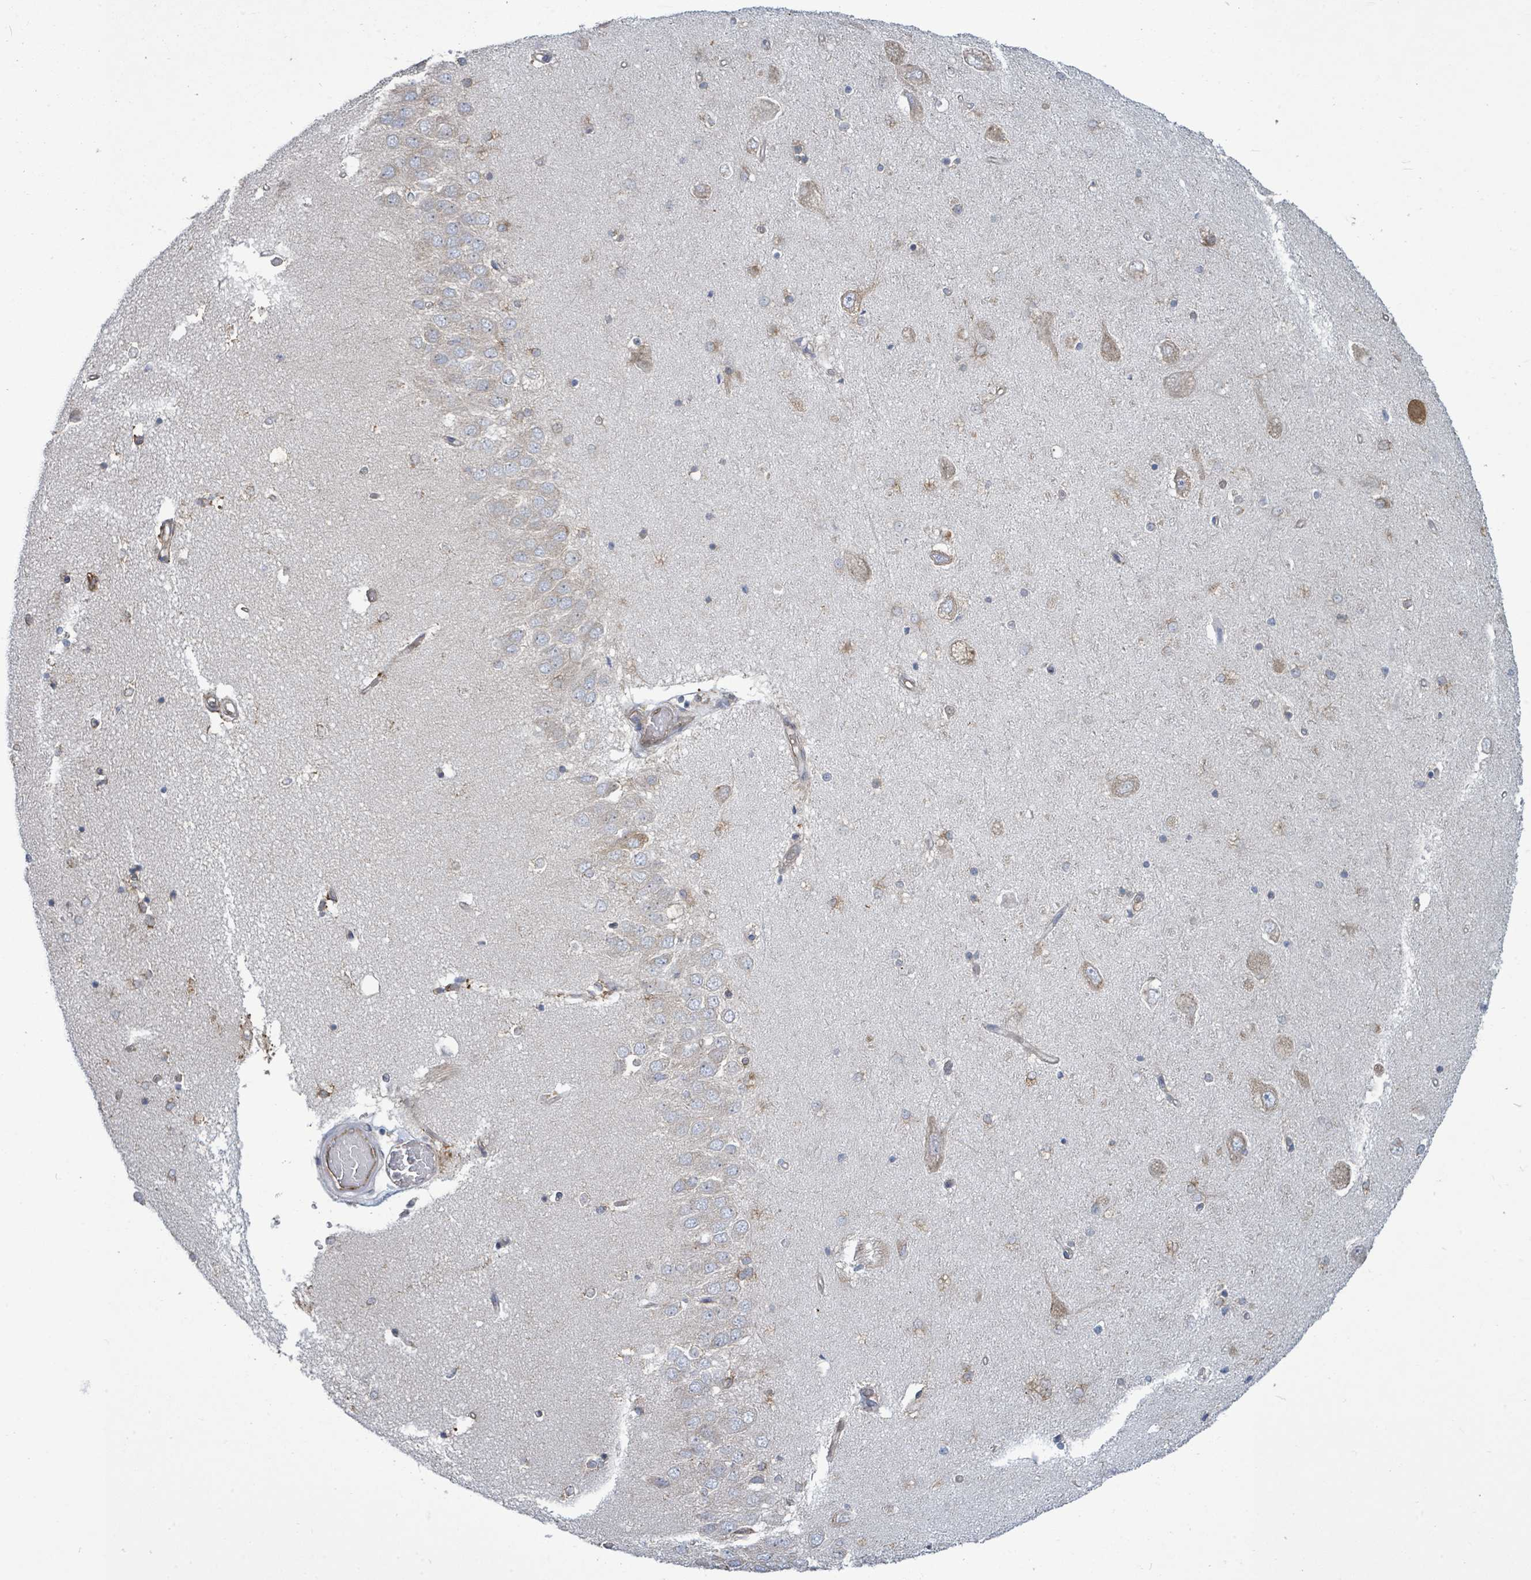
{"staining": {"intensity": "negative", "quantity": "none", "location": "none"}, "tissue": "hippocampus", "cell_type": "Glial cells", "image_type": "normal", "snomed": [{"axis": "morphology", "description": "Normal tissue, NOS"}, {"axis": "topography", "description": "Hippocampus"}], "caption": "A high-resolution micrograph shows immunohistochemistry (IHC) staining of normal hippocampus, which demonstrates no significant positivity in glial cells. (DAB (3,3'-diaminobenzidine) immunohistochemistry visualized using brightfield microscopy, high magnification).", "gene": "SIRPB1", "patient": {"sex": "male", "age": 45}}